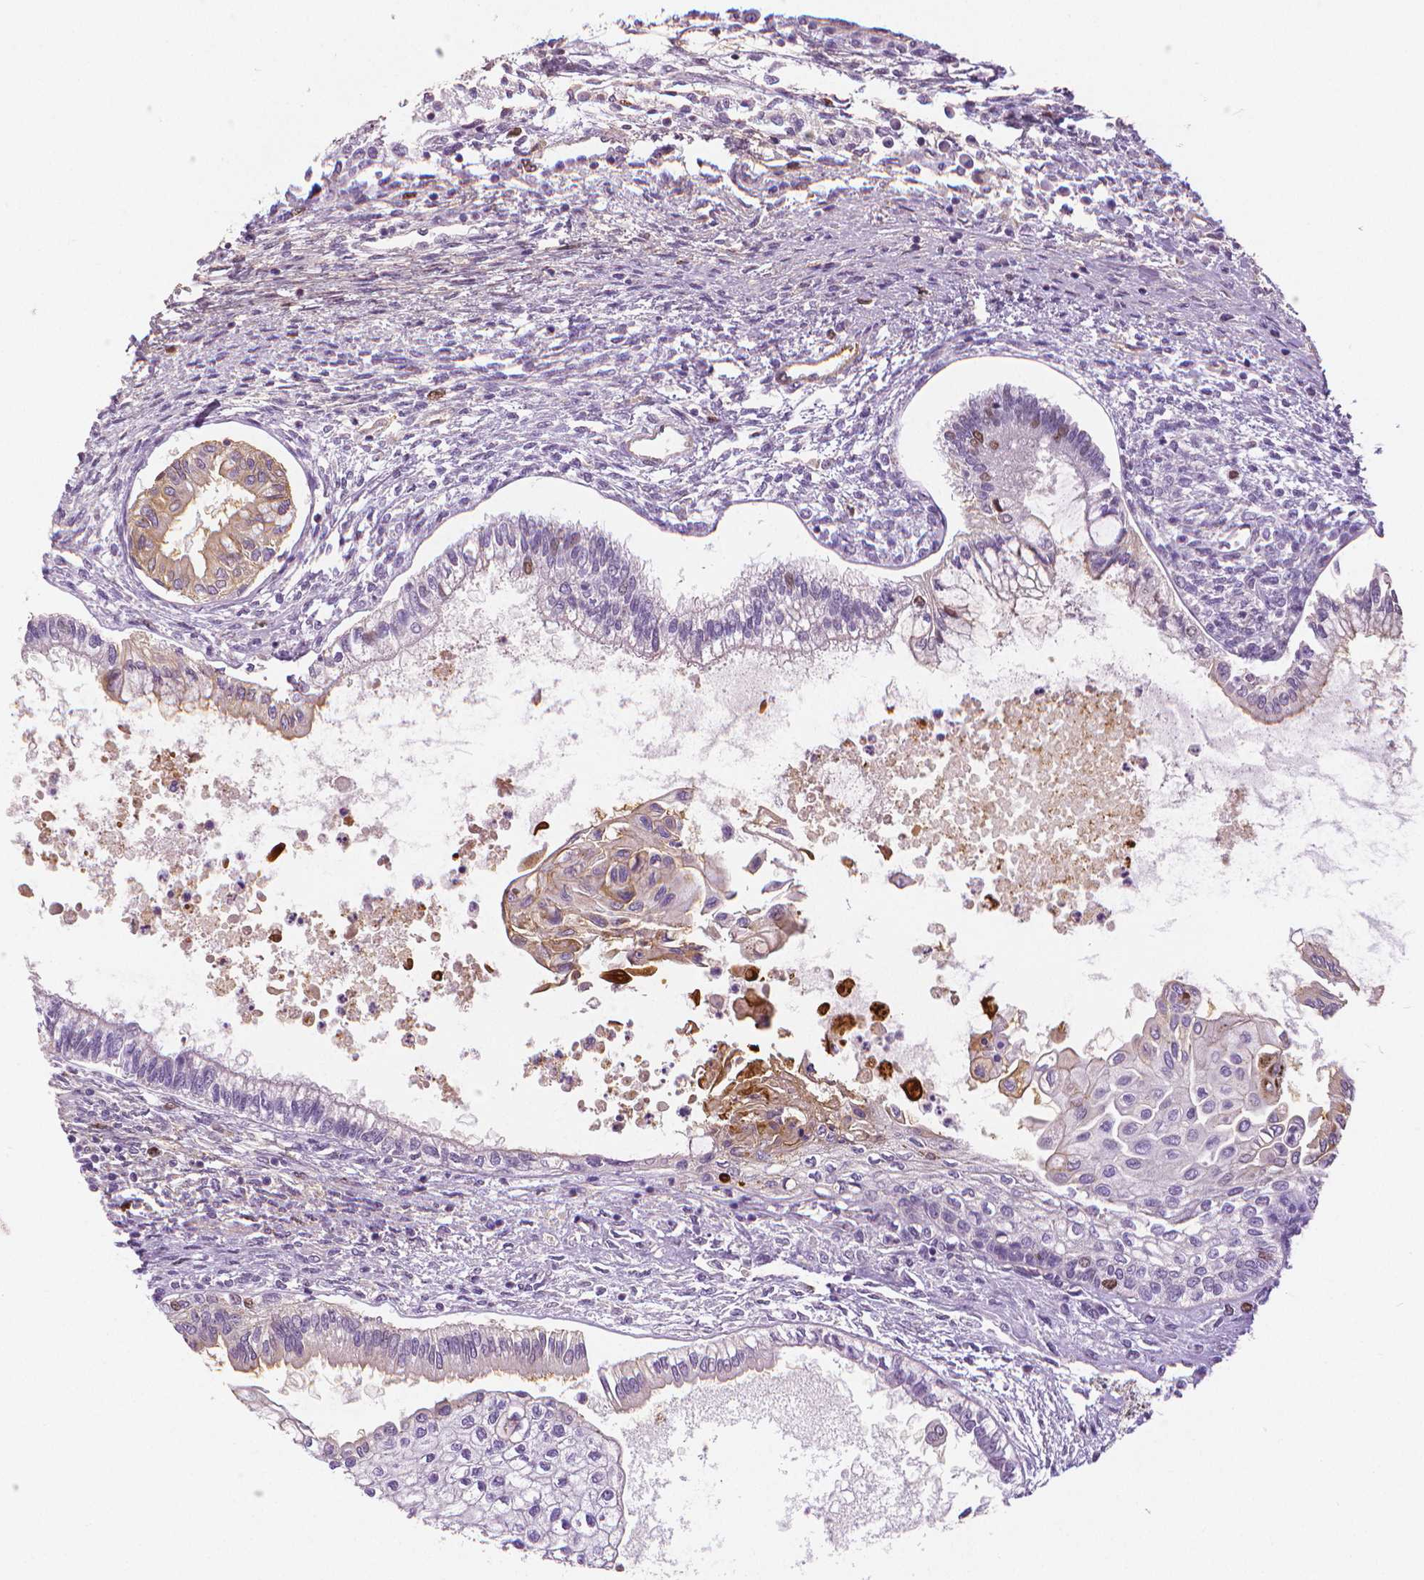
{"staining": {"intensity": "moderate", "quantity": "<25%", "location": "nuclear"}, "tissue": "testis cancer", "cell_type": "Tumor cells", "image_type": "cancer", "snomed": [{"axis": "morphology", "description": "Carcinoma, Embryonal, NOS"}, {"axis": "topography", "description": "Testis"}], "caption": "Tumor cells show low levels of moderate nuclear staining in about <25% of cells in testis cancer. Using DAB (3,3'-diaminobenzidine) (brown) and hematoxylin (blue) stains, captured at high magnification using brightfield microscopy.", "gene": "MKI67", "patient": {"sex": "male", "age": 37}}